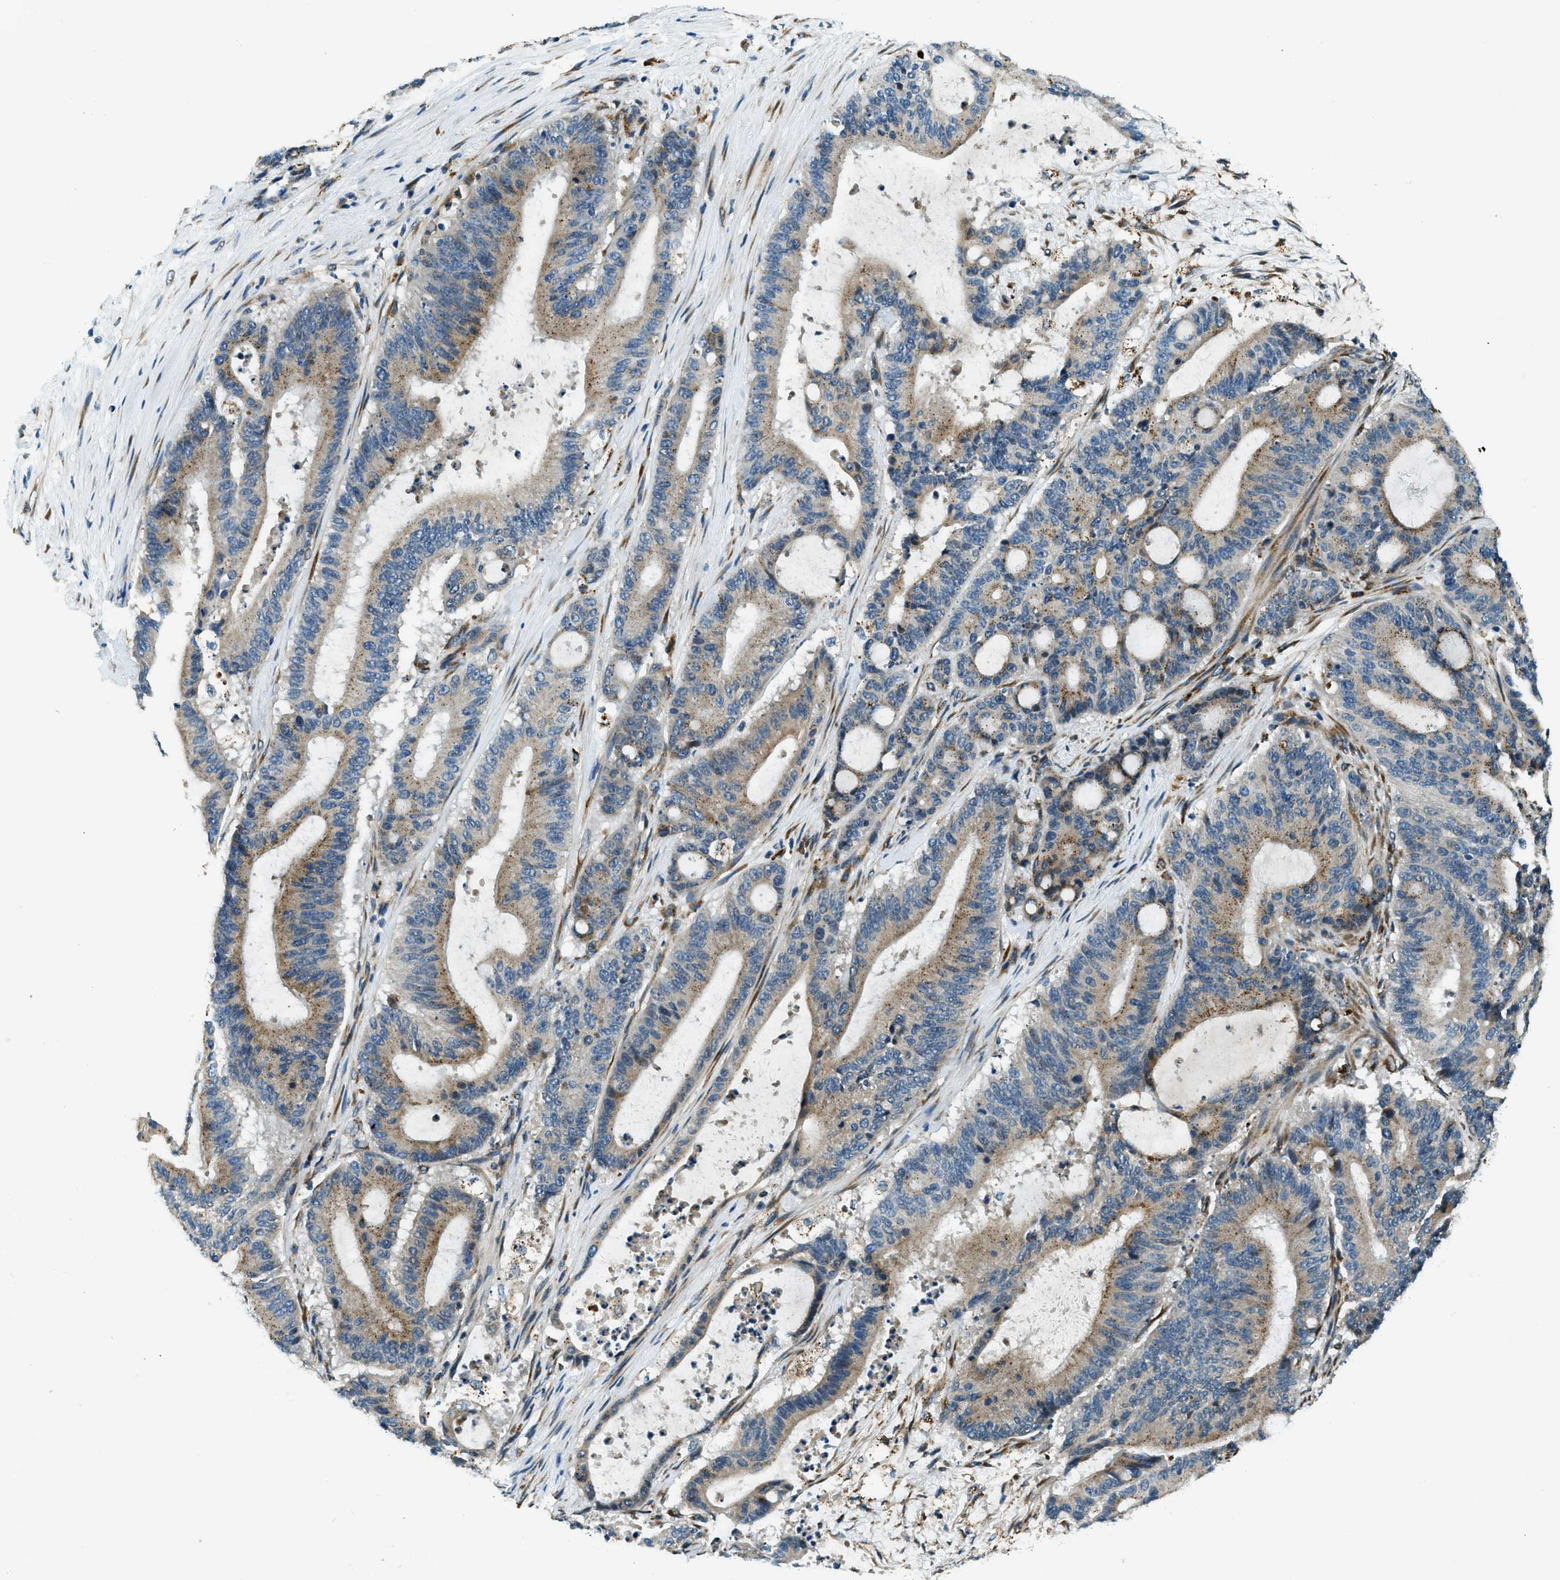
{"staining": {"intensity": "moderate", "quantity": ">75%", "location": "cytoplasmic/membranous"}, "tissue": "liver cancer", "cell_type": "Tumor cells", "image_type": "cancer", "snomed": [{"axis": "morphology", "description": "Cholangiocarcinoma"}, {"axis": "topography", "description": "Liver"}], "caption": "Human liver cholangiocarcinoma stained with a protein marker displays moderate staining in tumor cells.", "gene": "GINM1", "patient": {"sex": "female", "age": 73}}